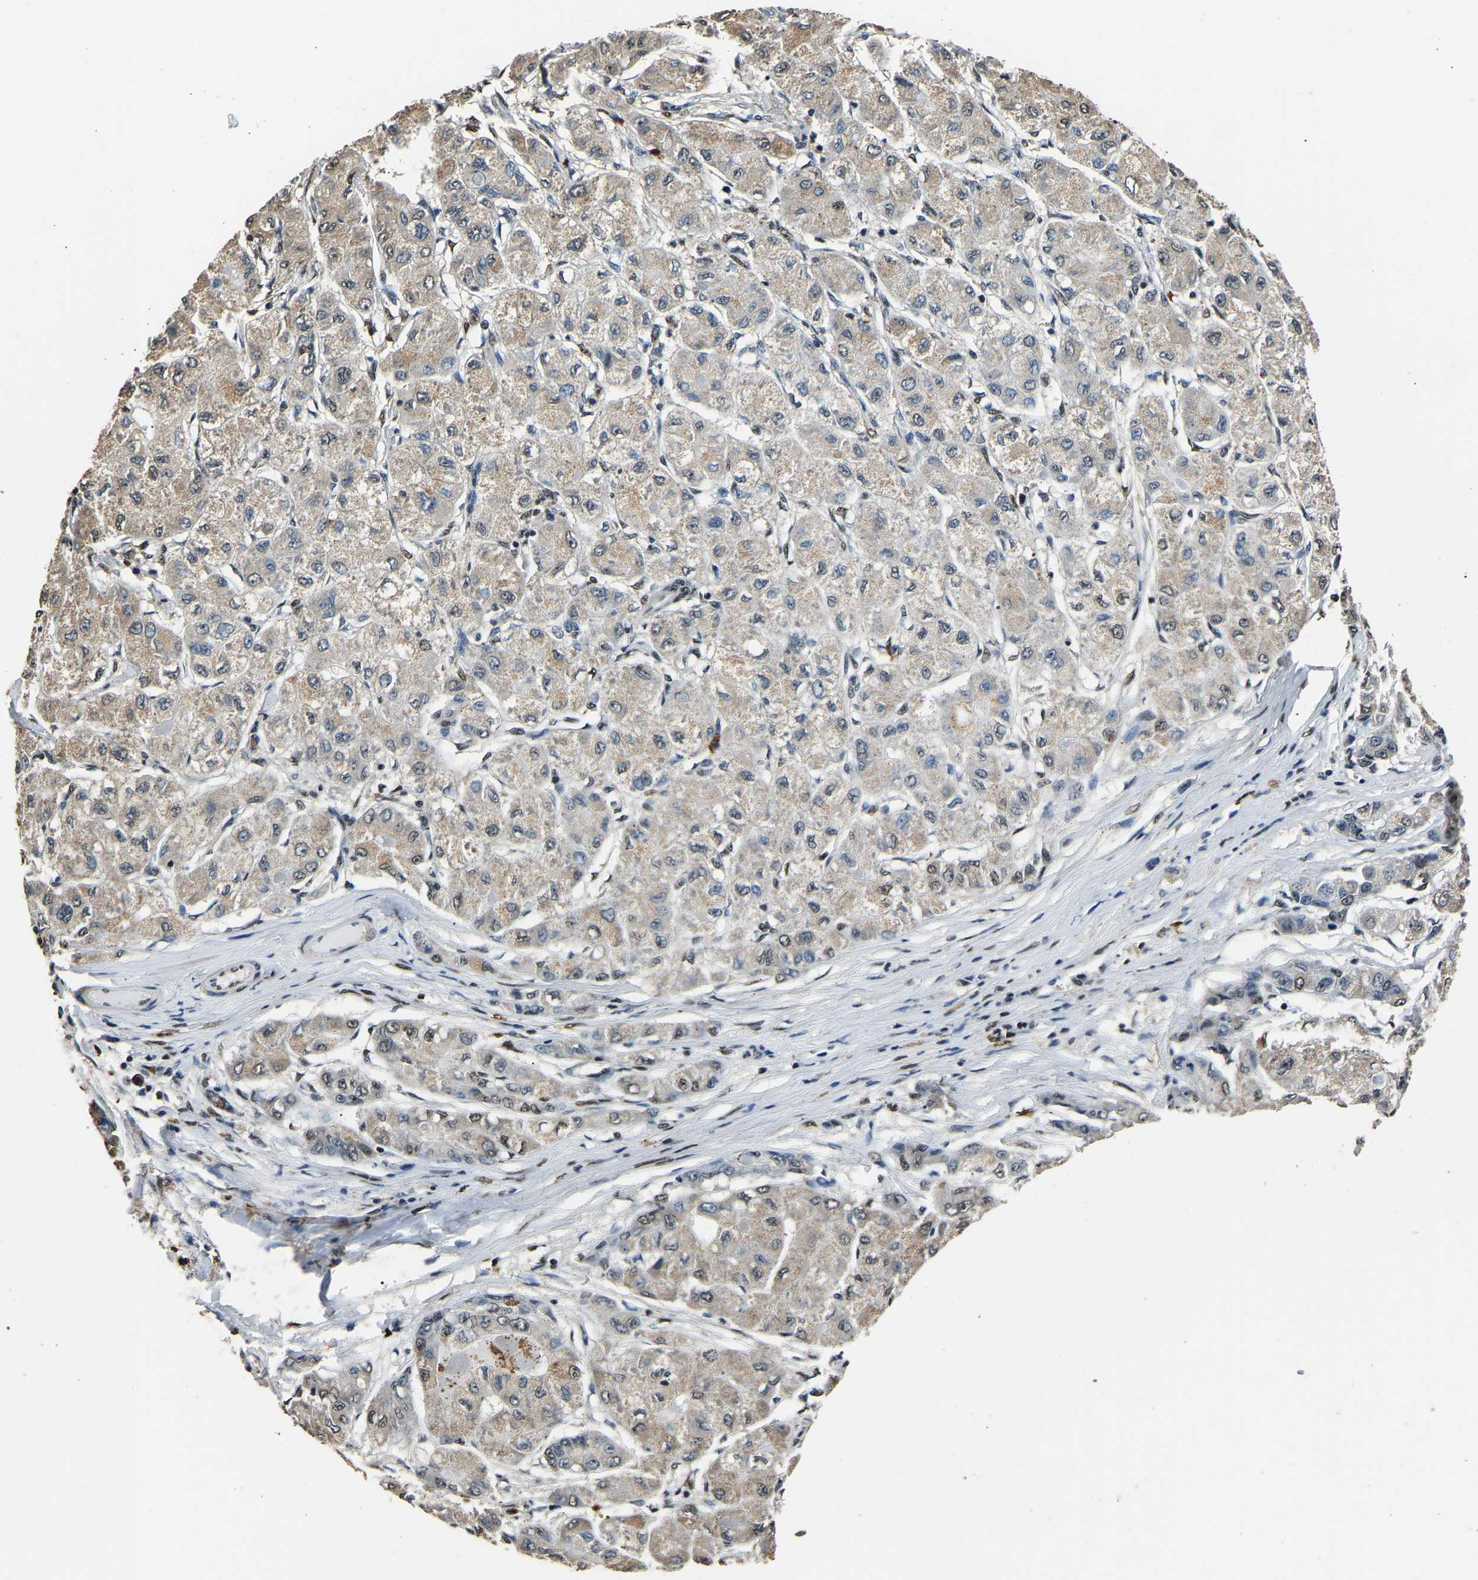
{"staining": {"intensity": "weak", "quantity": "<25%", "location": "cytoplasmic/membranous"}, "tissue": "liver cancer", "cell_type": "Tumor cells", "image_type": "cancer", "snomed": [{"axis": "morphology", "description": "Carcinoma, Hepatocellular, NOS"}, {"axis": "topography", "description": "Liver"}], "caption": "This micrograph is of hepatocellular carcinoma (liver) stained with IHC to label a protein in brown with the nuclei are counter-stained blue. There is no expression in tumor cells.", "gene": "SAFB", "patient": {"sex": "male", "age": 80}}